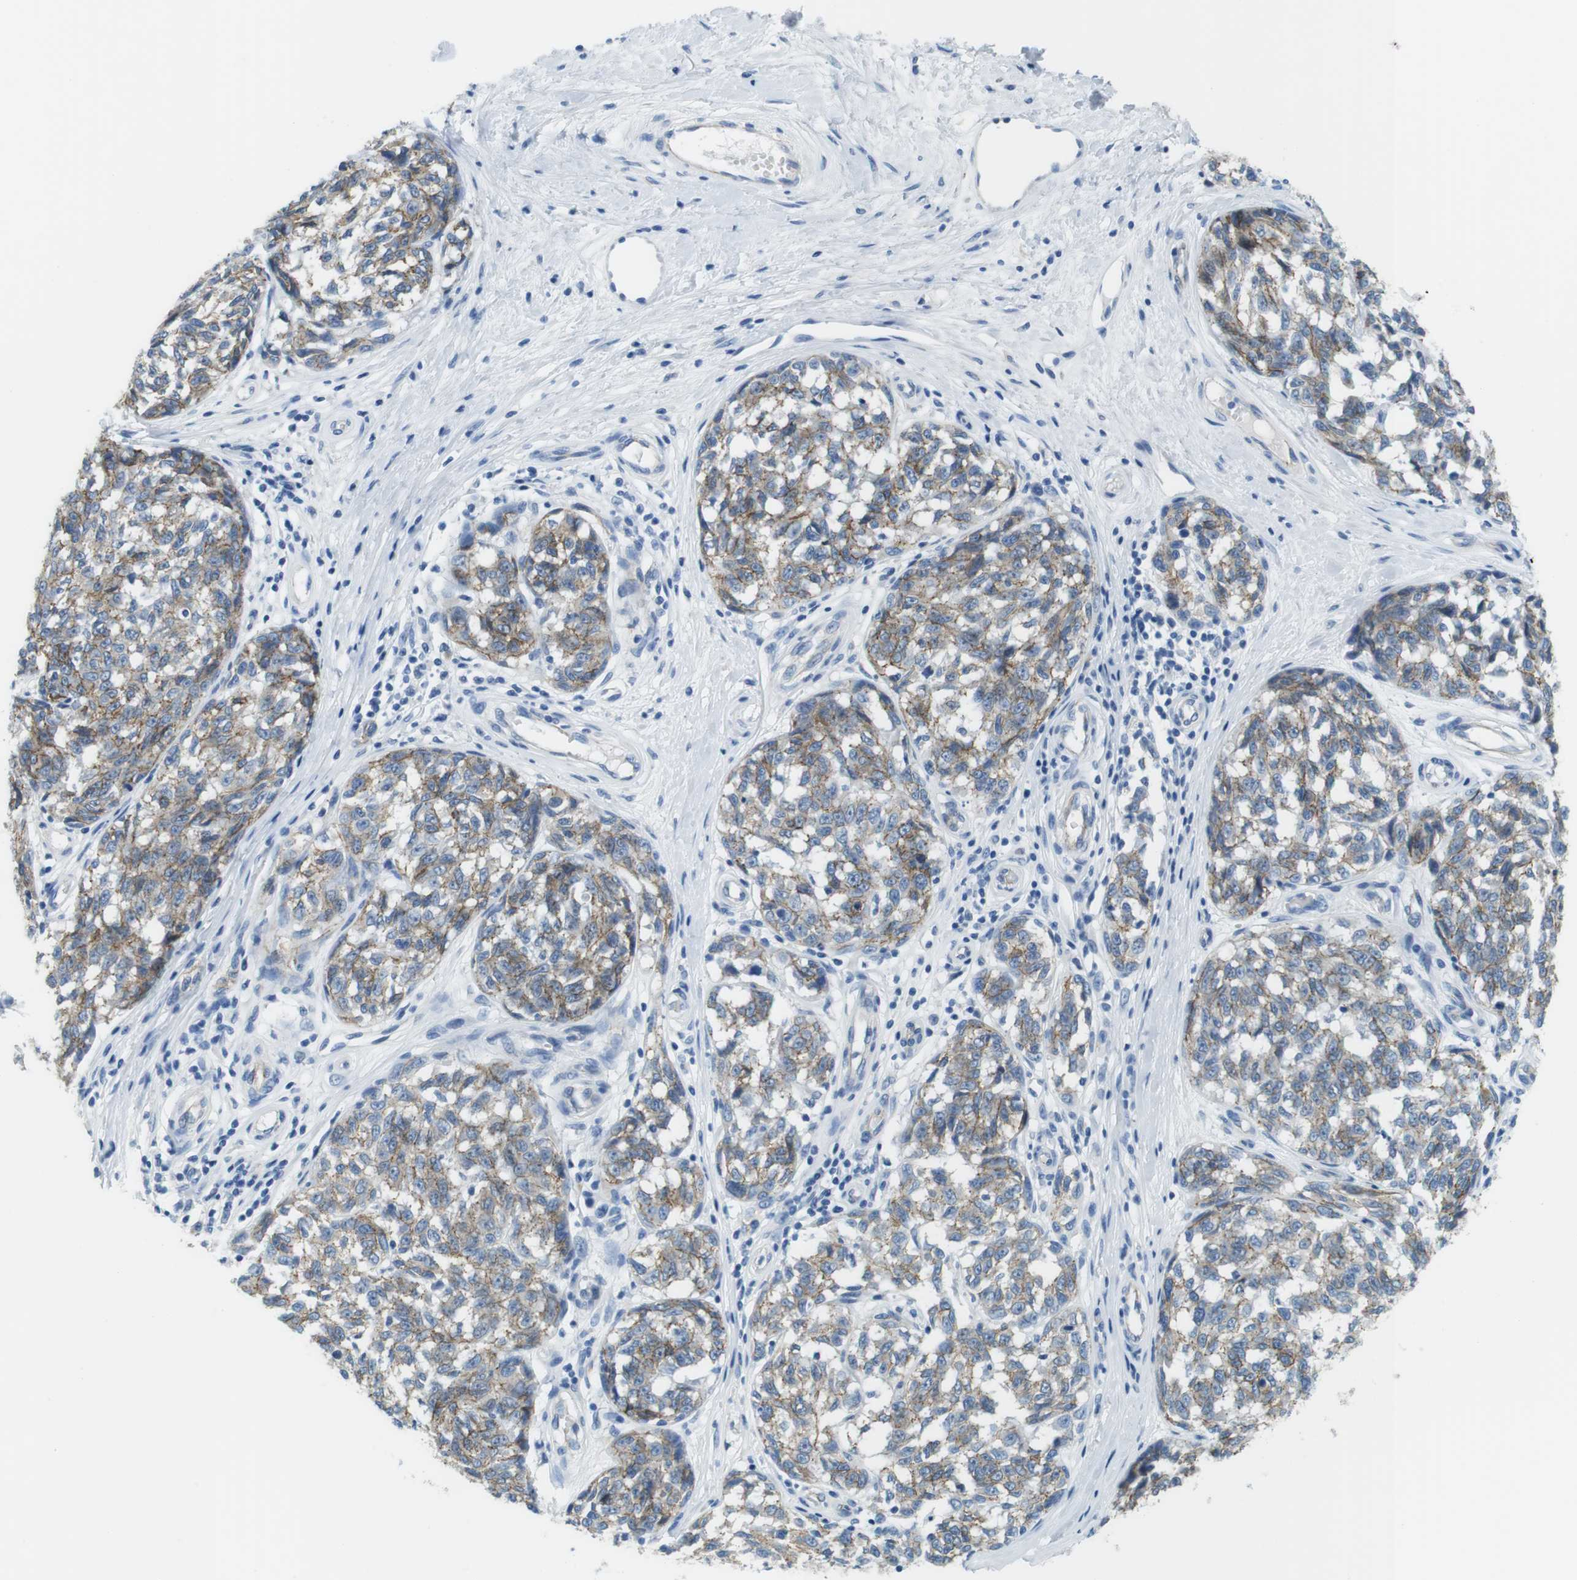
{"staining": {"intensity": "weak", "quantity": ">75%", "location": "cytoplasmic/membranous"}, "tissue": "melanoma", "cell_type": "Tumor cells", "image_type": "cancer", "snomed": [{"axis": "morphology", "description": "Malignant melanoma, NOS"}, {"axis": "topography", "description": "Skin"}], "caption": "IHC (DAB) staining of human melanoma exhibits weak cytoplasmic/membranous protein staining in approximately >75% of tumor cells.", "gene": "SLC6A6", "patient": {"sex": "female", "age": 64}}